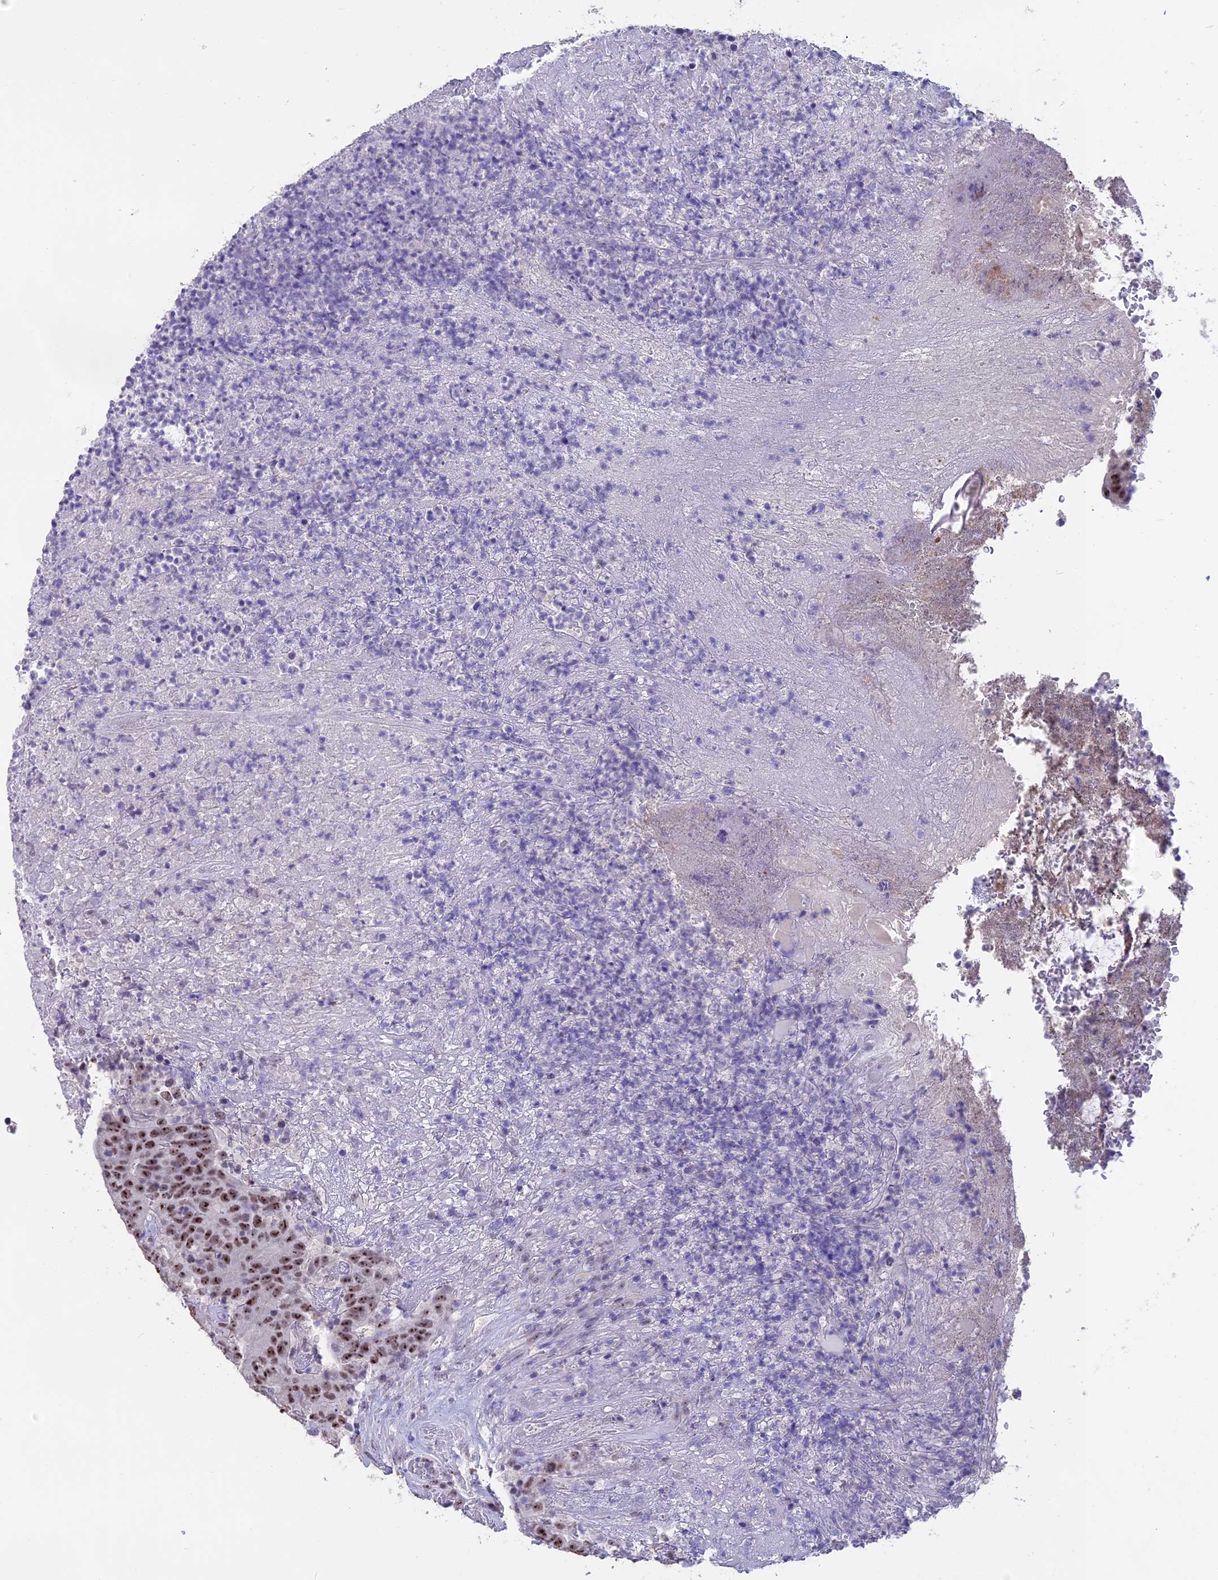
{"staining": {"intensity": "moderate", "quantity": ">75%", "location": "nuclear"}, "tissue": "colorectal cancer", "cell_type": "Tumor cells", "image_type": "cancer", "snomed": [{"axis": "morphology", "description": "Adenocarcinoma, NOS"}, {"axis": "topography", "description": "Colon"}], "caption": "Immunohistochemistry (IHC) staining of colorectal adenocarcinoma, which displays medium levels of moderate nuclear positivity in about >75% of tumor cells indicating moderate nuclear protein positivity. The staining was performed using DAB (brown) for protein detection and nuclei were counterstained in hematoxylin (blue).", "gene": "SETD2", "patient": {"sex": "female", "age": 75}}